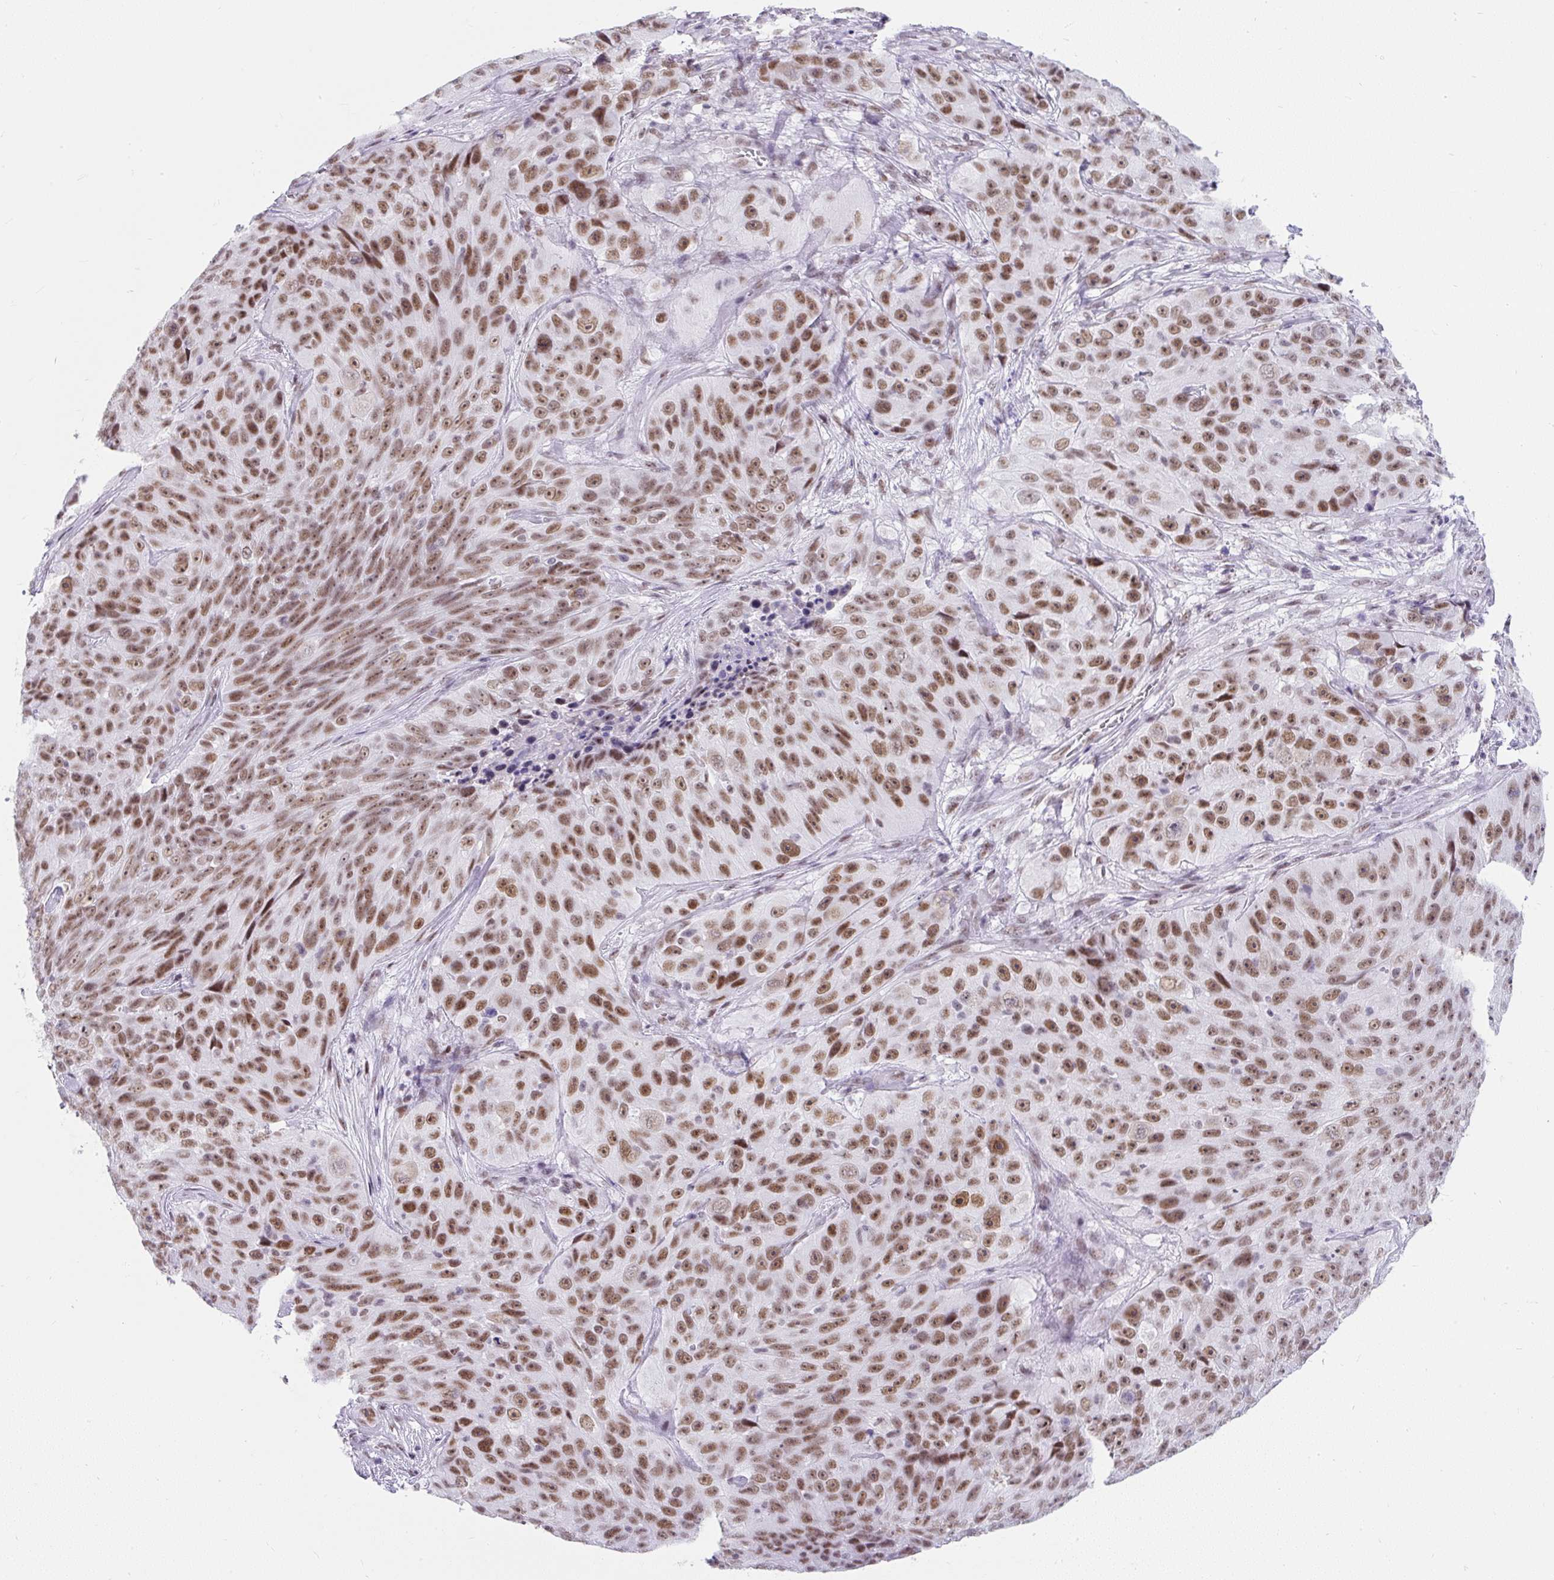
{"staining": {"intensity": "moderate", "quantity": ">75%", "location": "nuclear"}, "tissue": "skin cancer", "cell_type": "Tumor cells", "image_type": "cancer", "snomed": [{"axis": "morphology", "description": "Squamous cell carcinoma, NOS"}, {"axis": "topography", "description": "Skin"}], "caption": "Skin squamous cell carcinoma stained for a protein exhibits moderate nuclear positivity in tumor cells. Using DAB (brown) and hematoxylin (blue) stains, captured at high magnification using brightfield microscopy.", "gene": "PLCXD2", "patient": {"sex": "female", "age": 87}}